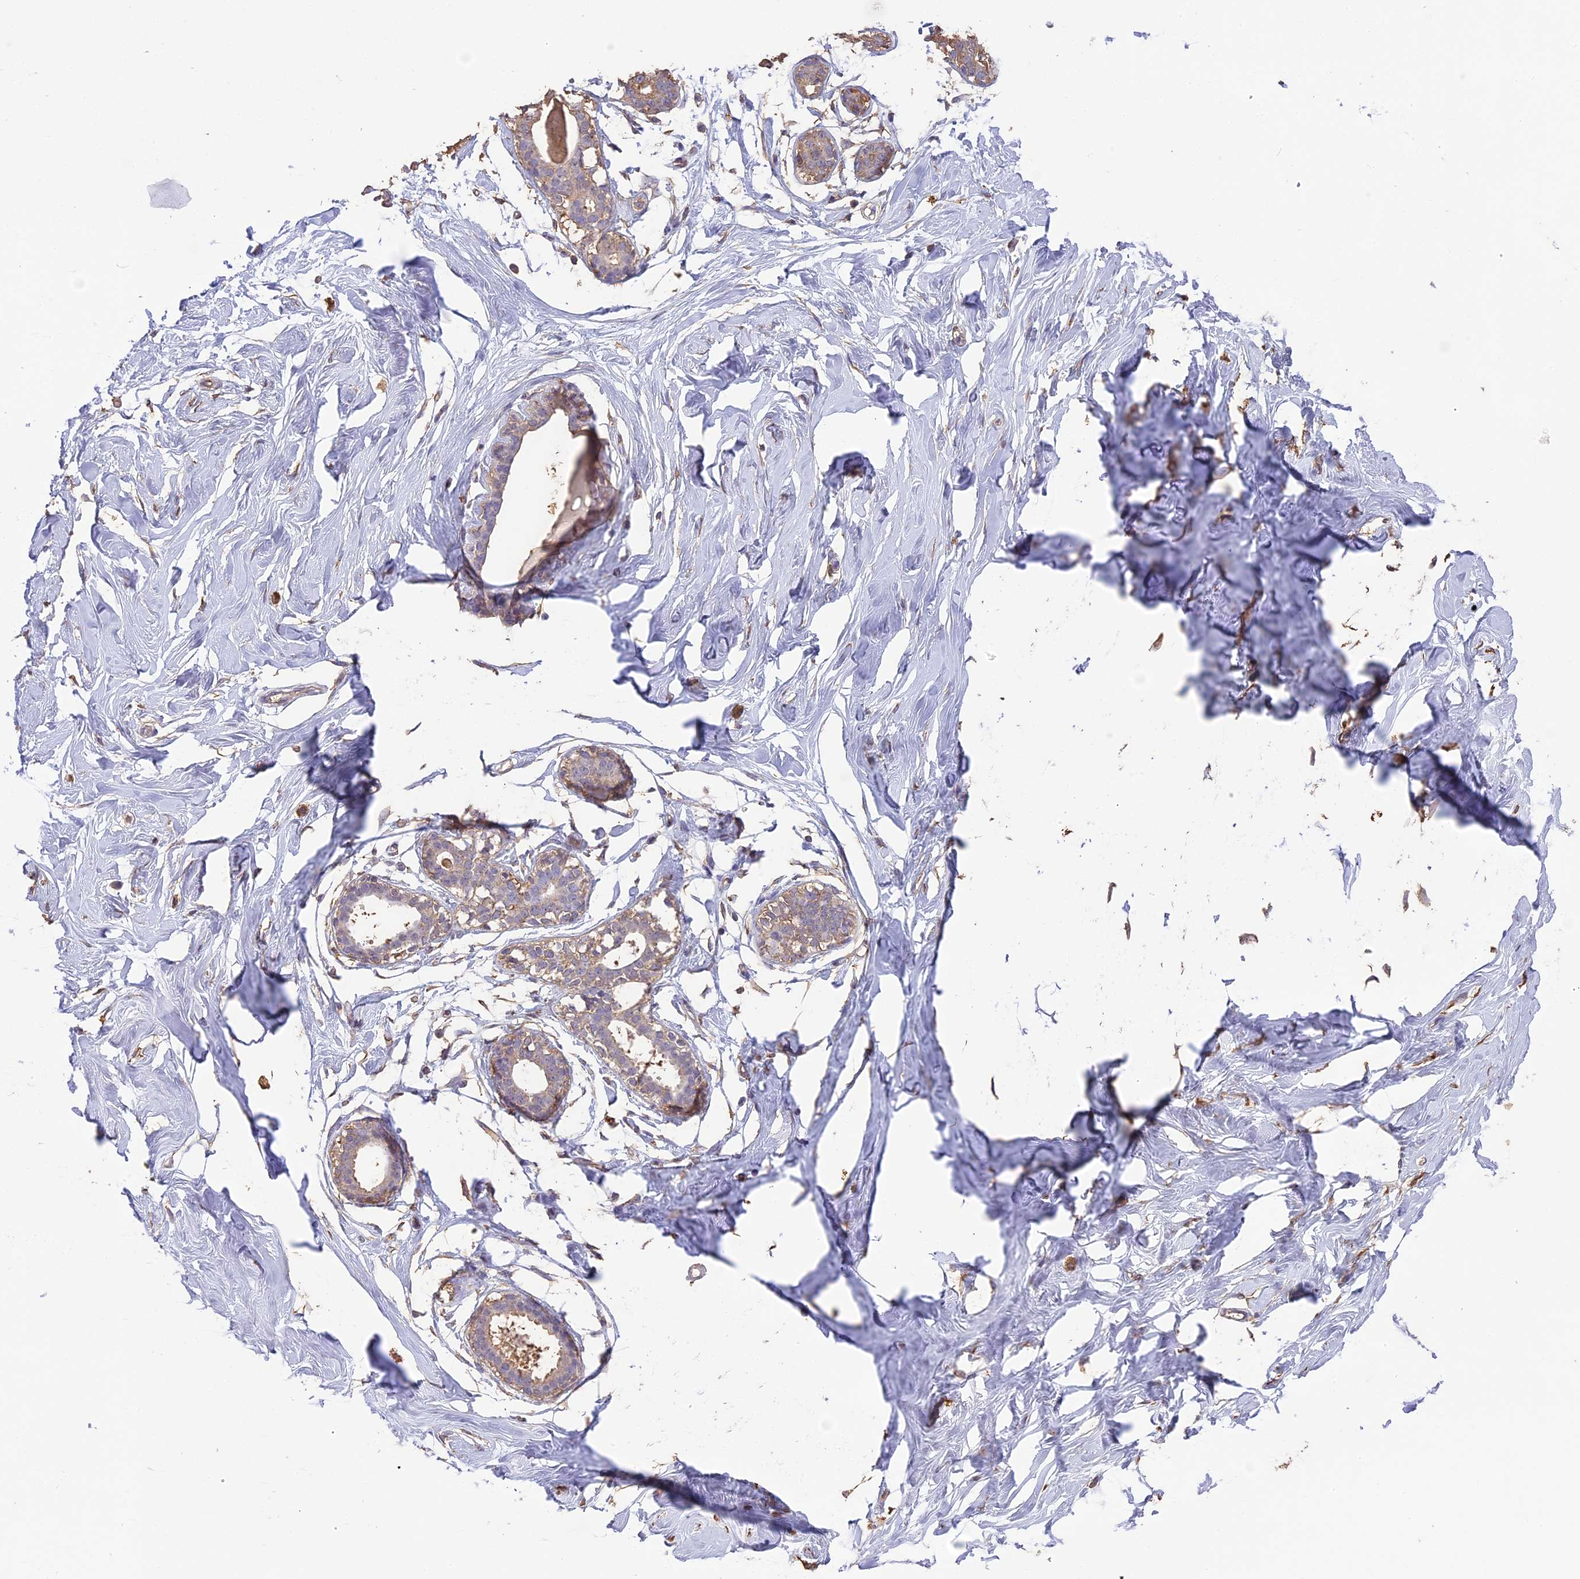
{"staining": {"intensity": "negative", "quantity": "none", "location": "none"}, "tissue": "breast", "cell_type": "Adipocytes", "image_type": "normal", "snomed": [{"axis": "morphology", "description": "Normal tissue, NOS"}, {"axis": "morphology", "description": "Adenoma, NOS"}, {"axis": "topography", "description": "Breast"}], "caption": "Adipocytes are negative for brown protein staining in unremarkable breast. (DAB (3,3'-diaminobenzidine) immunohistochemistry with hematoxylin counter stain).", "gene": "ARHGAP19", "patient": {"sex": "female", "age": 23}}